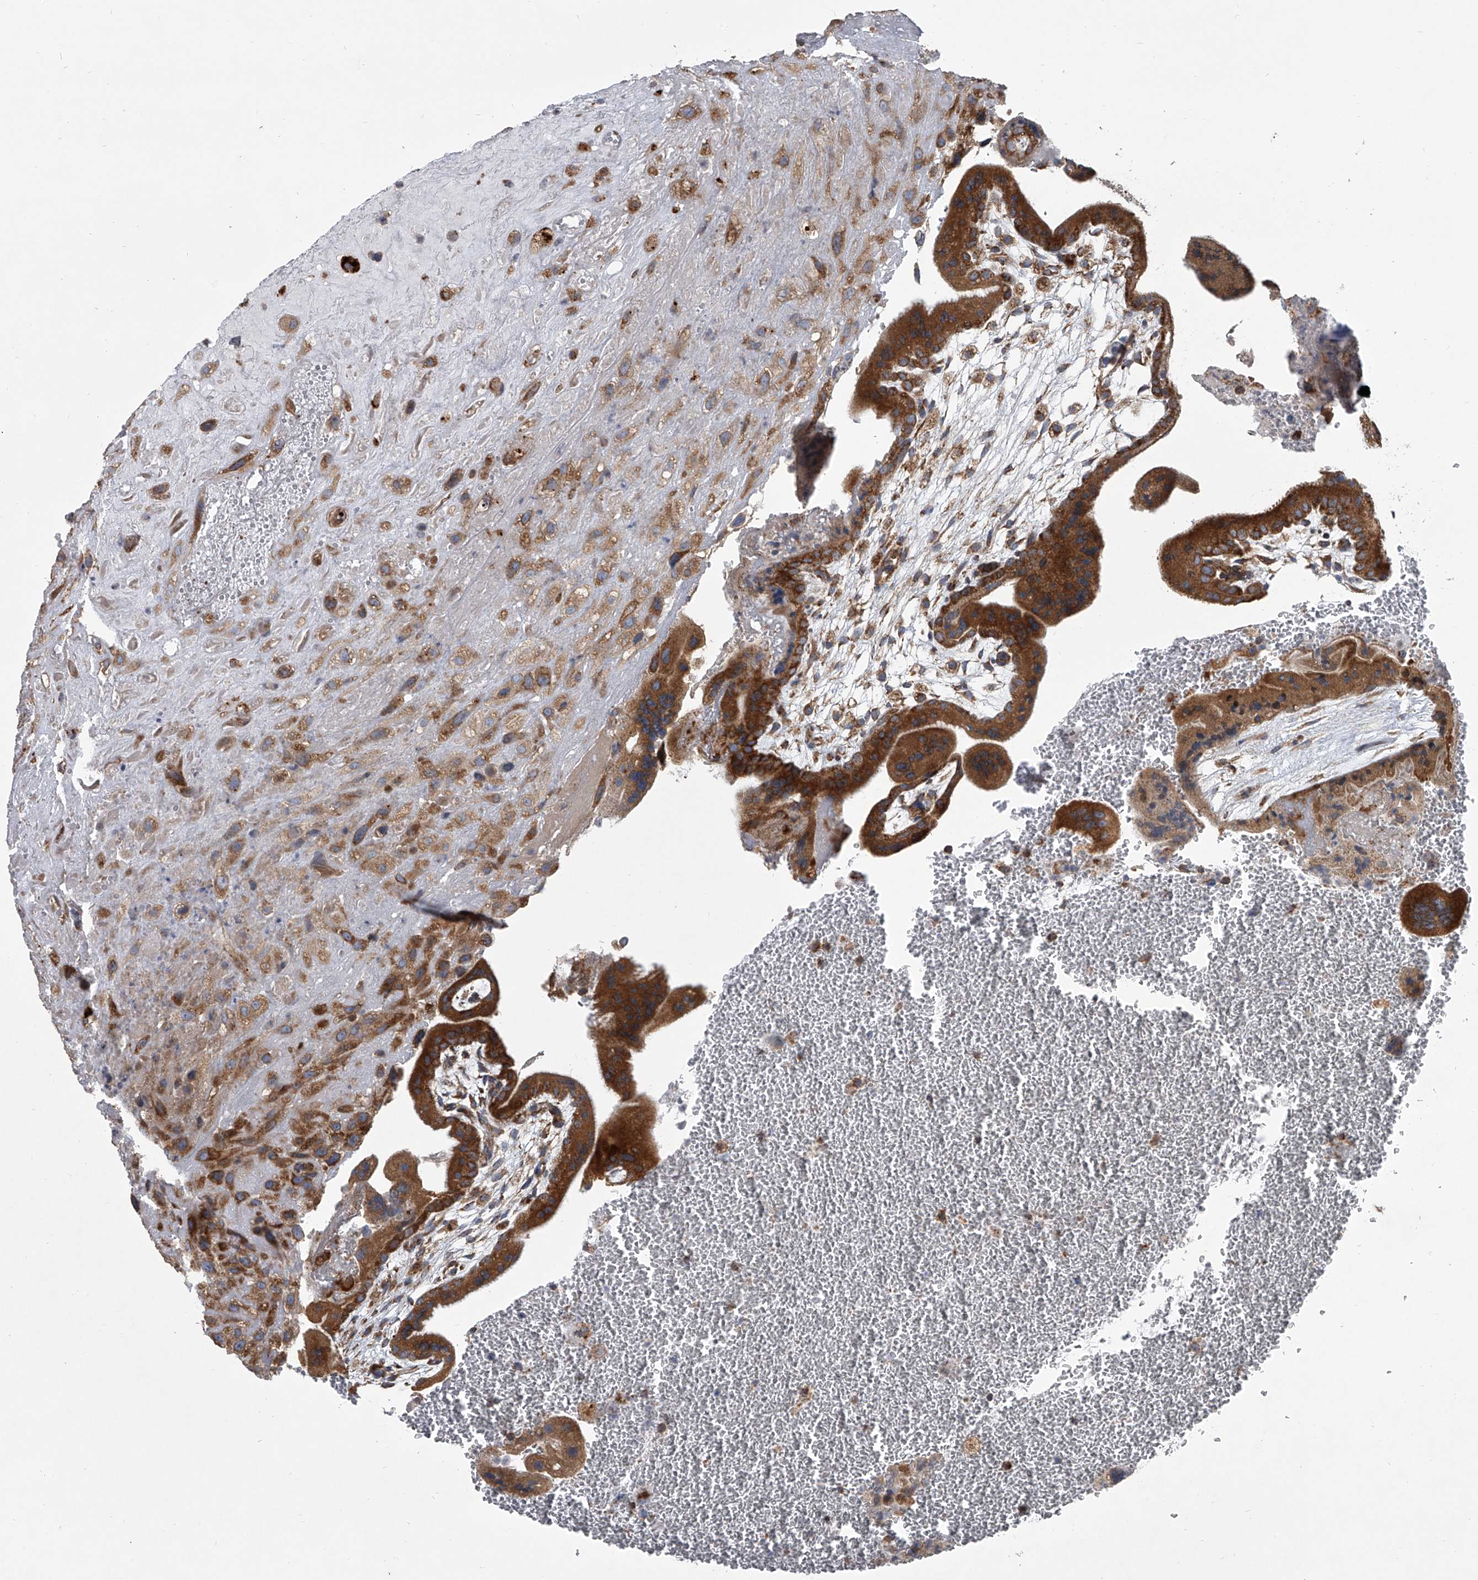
{"staining": {"intensity": "moderate", "quantity": ">75%", "location": "cytoplasmic/membranous"}, "tissue": "placenta", "cell_type": "Decidual cells", "image_type": "normal", "snomed": [{"axis": "morphology", "description": "Normal tissue, NOS"}, {"axis": "topography", "description": "Placenta"}], "caption": "About >75% of decidual cells in normal human placenta display moderate cytoplasmic/membranous protein staining as visualized by brown immunohistochemical staining.", "gene": "ZC3H15", "patient": {"sex": "female", "age": 35}}